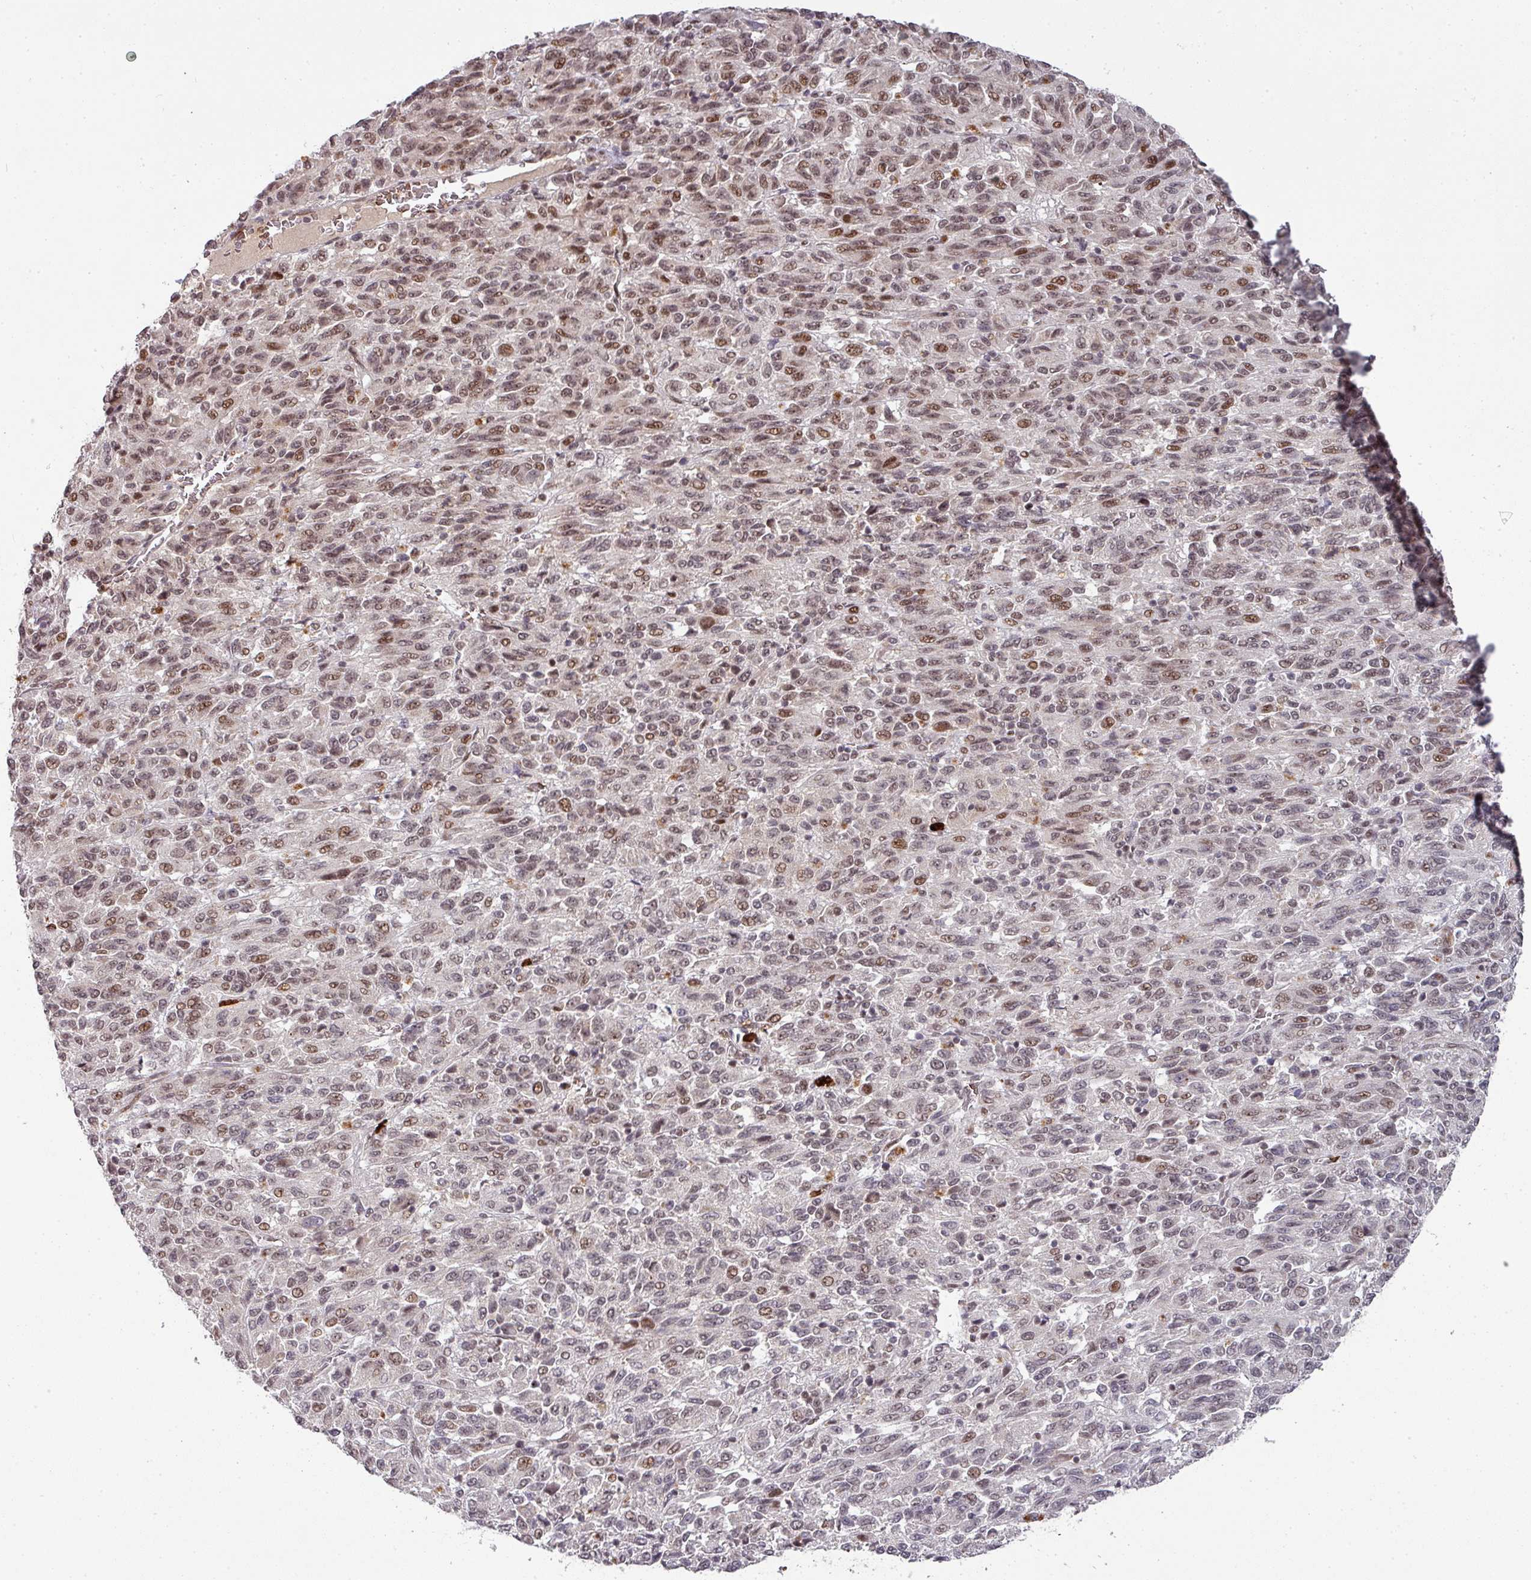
{"staining": {"intensity": "weak", "quantity": "25%-75%", "location": "nuclear"}, "tissue": "melanoma", "cell_type": "Tumor cells", "image_type": "cancer", "snomed": [{"axis": "morphology", "description": "Malignant melanoma, Metastatic site"}, {"axis": "topography", "description": "Lung"}], "caption": "This is an image of immunohistochemistry staining of melanoma, which shows weak staining in the nuclear of tumor cells.", "gene": "NEIL1", "patient": {"sex": "male", "age": 64}}